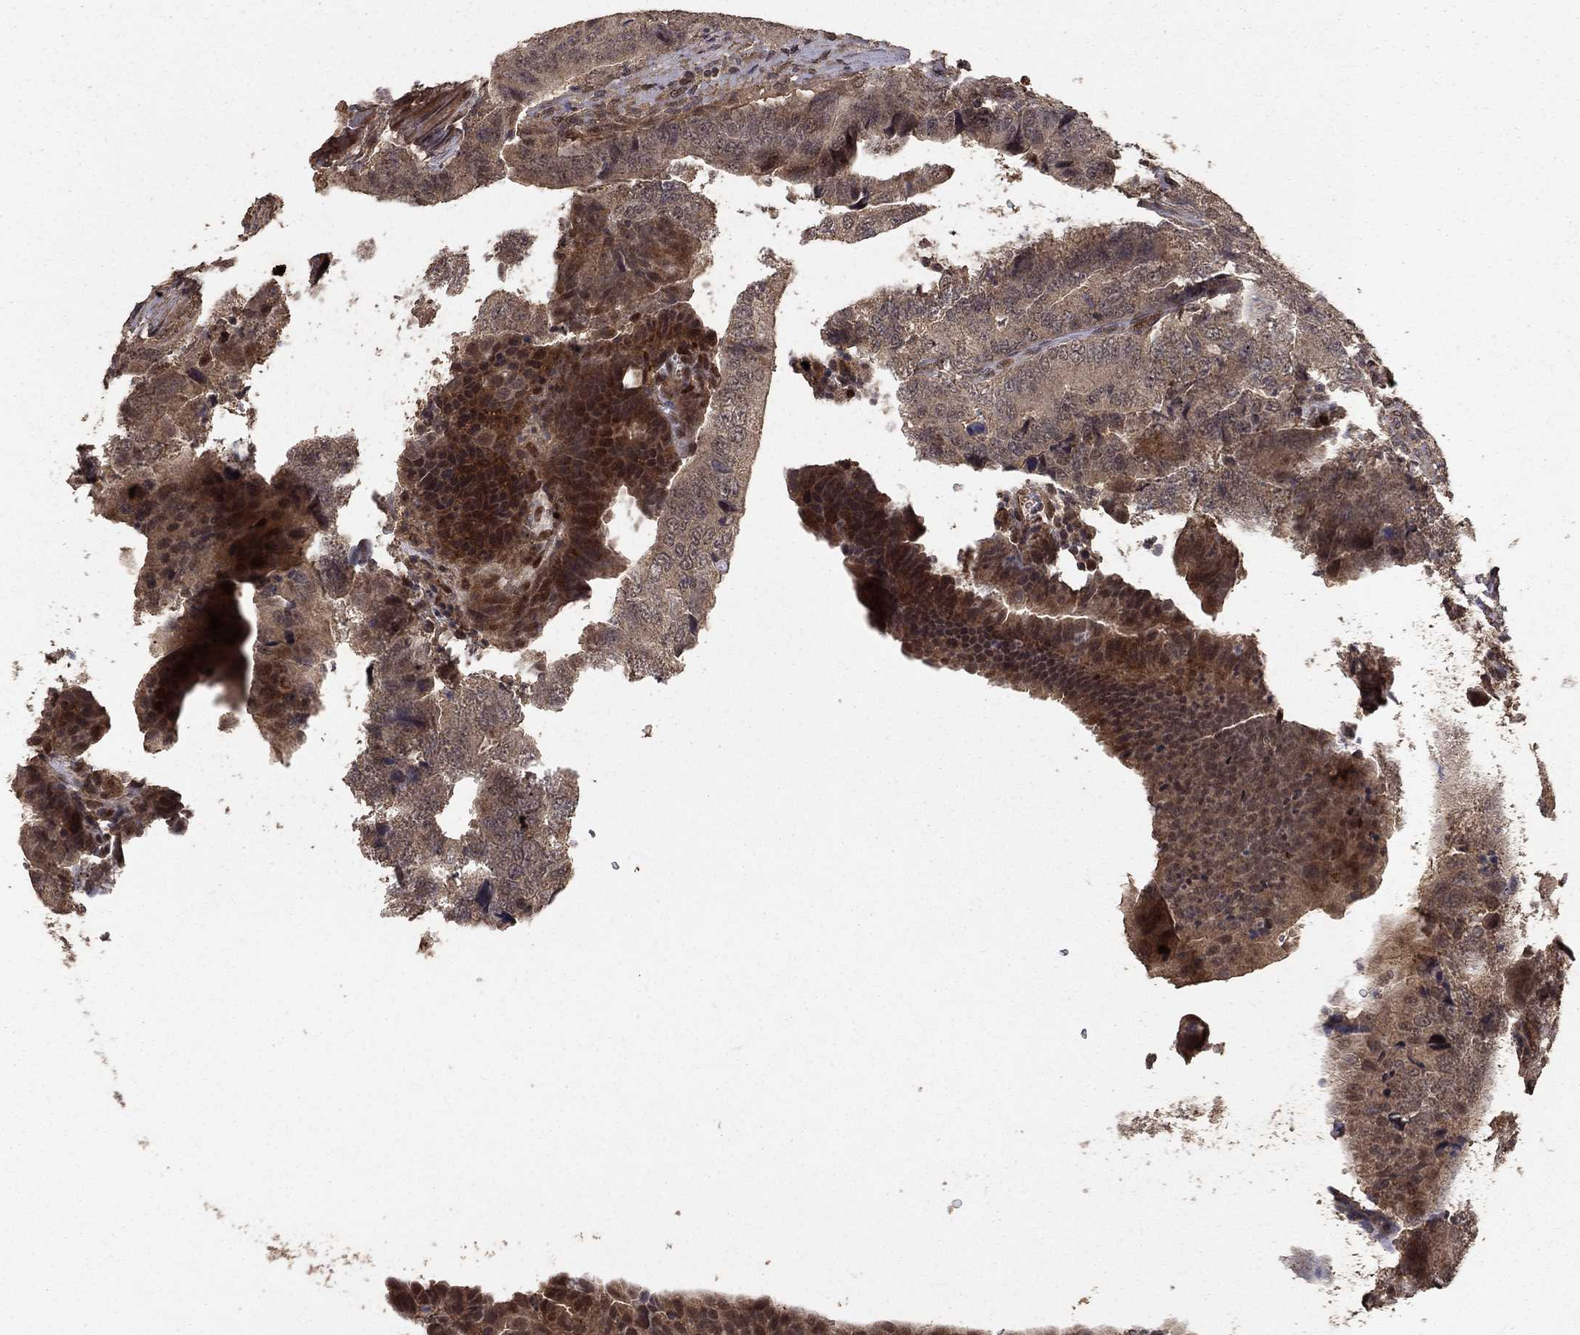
{"staining": {"intensity": "moderate", "quantity": "<25%", "location": "cytoplasmic/membranous"}, "tissue": "colorectal cancer", "cell_type": "Tumor cells", "image_type": "cancer", "snomed": [{"axis": "morphology", "description": "Adenocarcinoma, NOS"}, {"axis": "topography", "description": "Colon"}], "caption": "A low amount of moderate cytoplasmic/membranous staining is present in about <25% of tumor cells in colorectal adenocarcinoma tissue.", "gene": "PRDM1", "patient": {"sex": "female", "age": 72}}